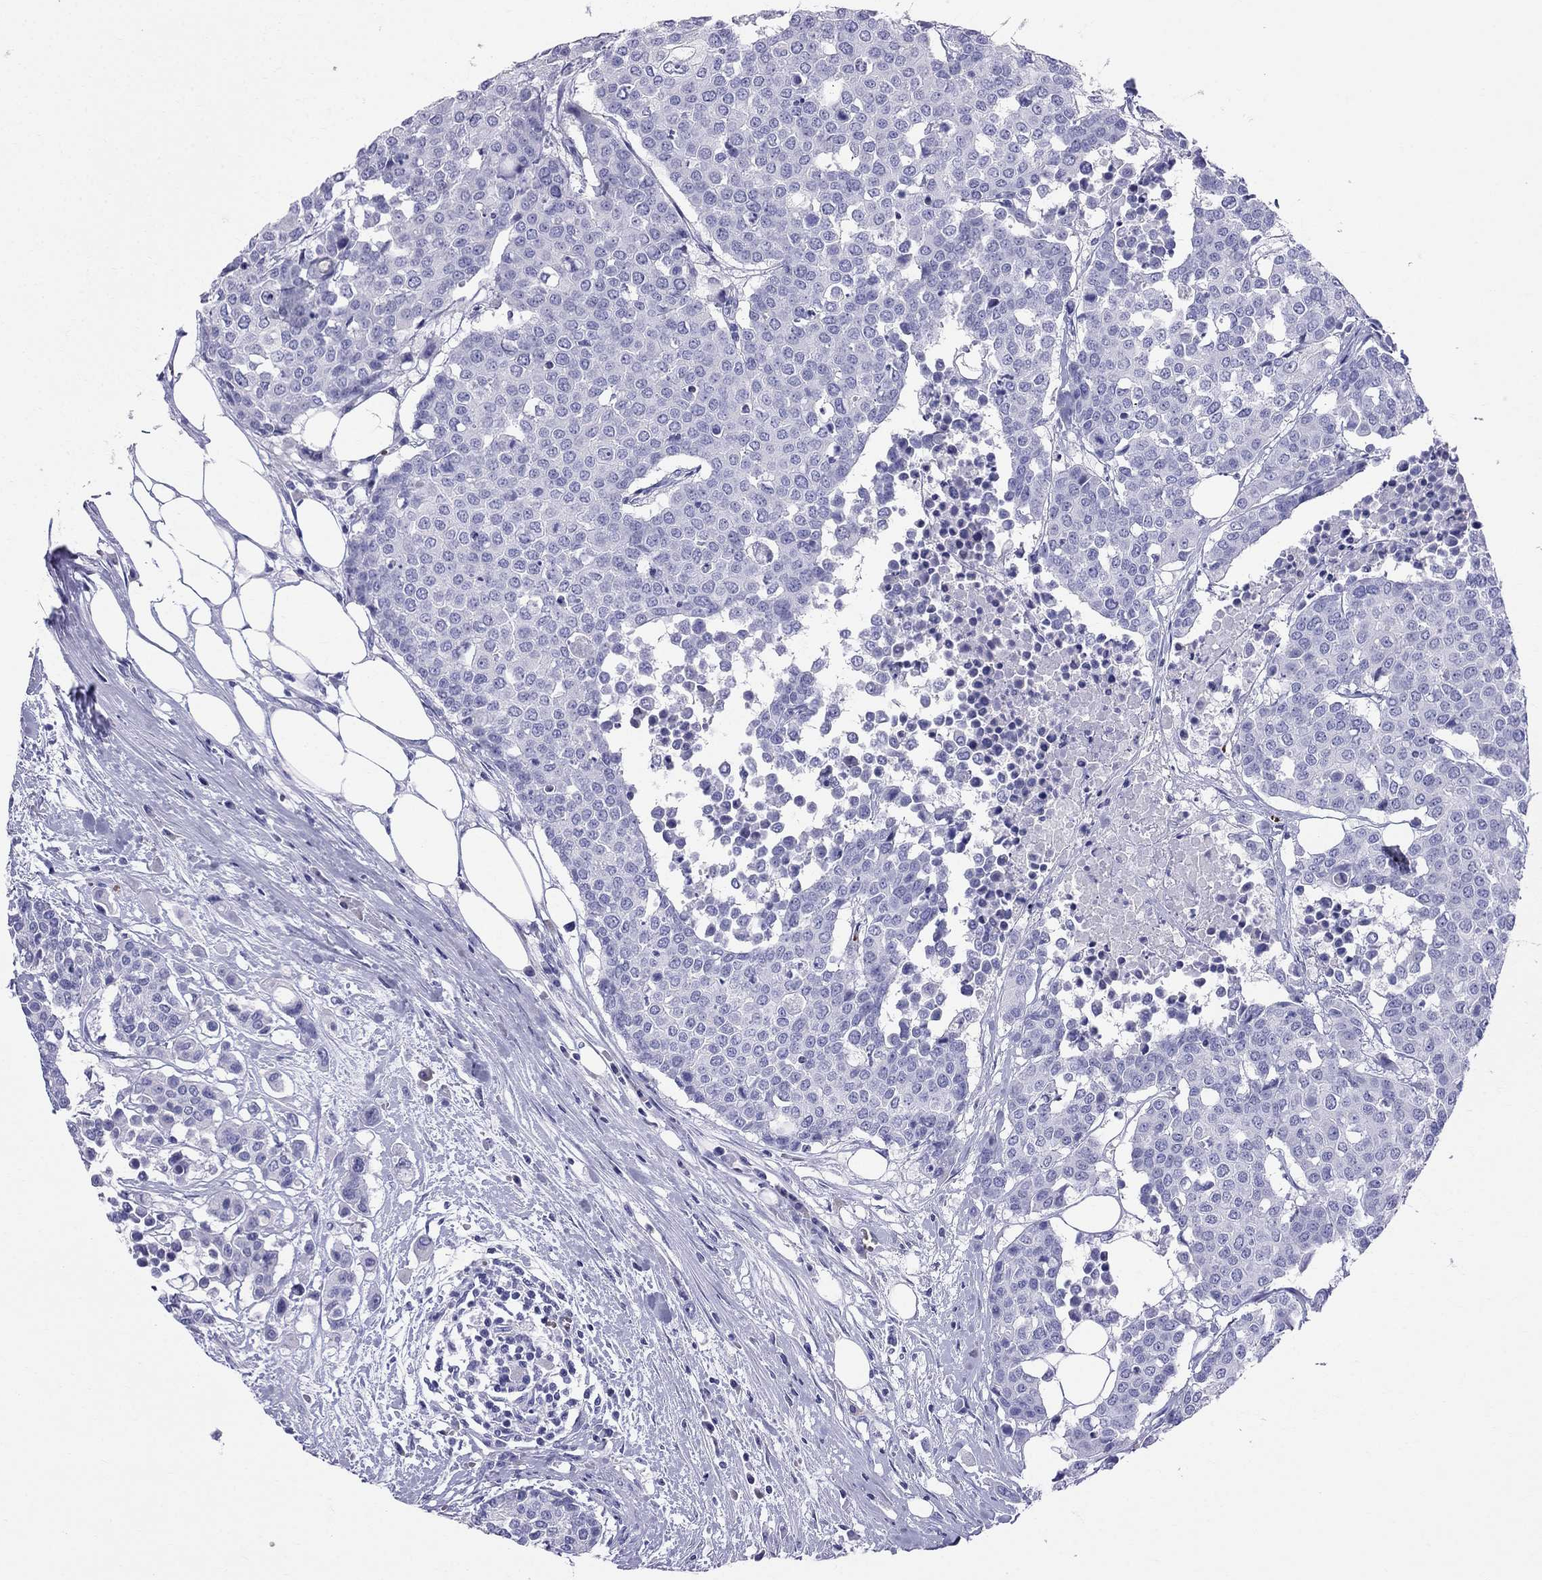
{"staining": {"intensity": "negative", "quantity": "none", "location": "none"}, "tissue": "carcinoid", "cell_type": "Tumor cells", "image_type": "cancer", "snomed": [{"axis": "morphology", "description": "Carcinoid, malignant, NOS"}, {"axis": "topography", "description": "Colon"}], "caption": "An IHC image of carcinoid is shown. There is no staining in tumor cells of carcinoid.", "gene": "DNAAF6", "patient": {"sex": "male", "age": 81}}